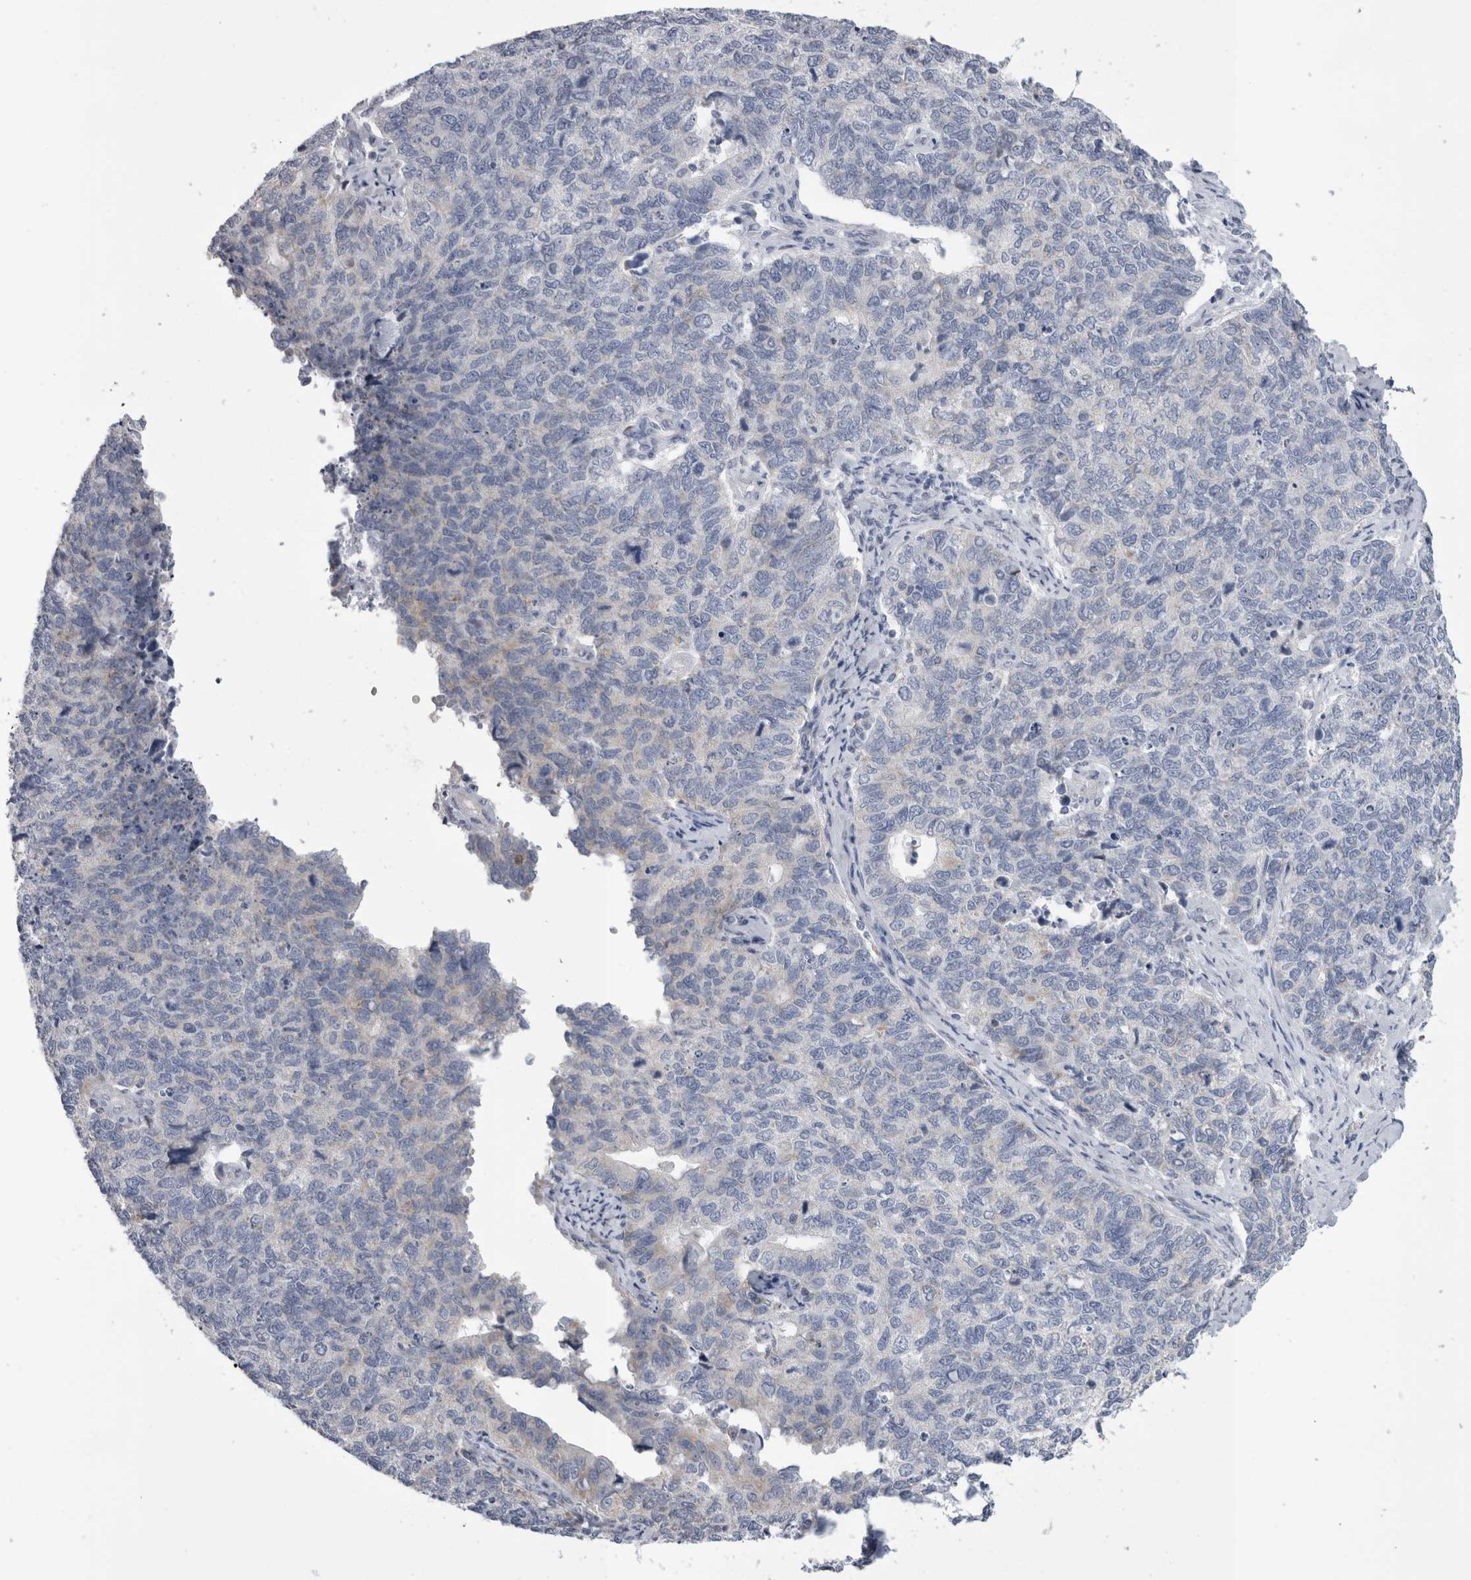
{"staining": {"intensity": "negative", "quantity": "none", "location": "none"}, "tissue": "cervical cancer", "cell_type": "Tumor cells", "image_type": "cancer", "snomed": [{"axis": "morphology", "description": "Squamous cell carcinoma, NOS"}, {"axis": "topography", "description": "Cervix"}], "caption": "Photomicrograph shows no protein expression in tumor cells of cervical cancer (squamous cell carcinoma) tissue.", "gene": "DHRS4", "patient": {"sex": "female", "age": 63}}